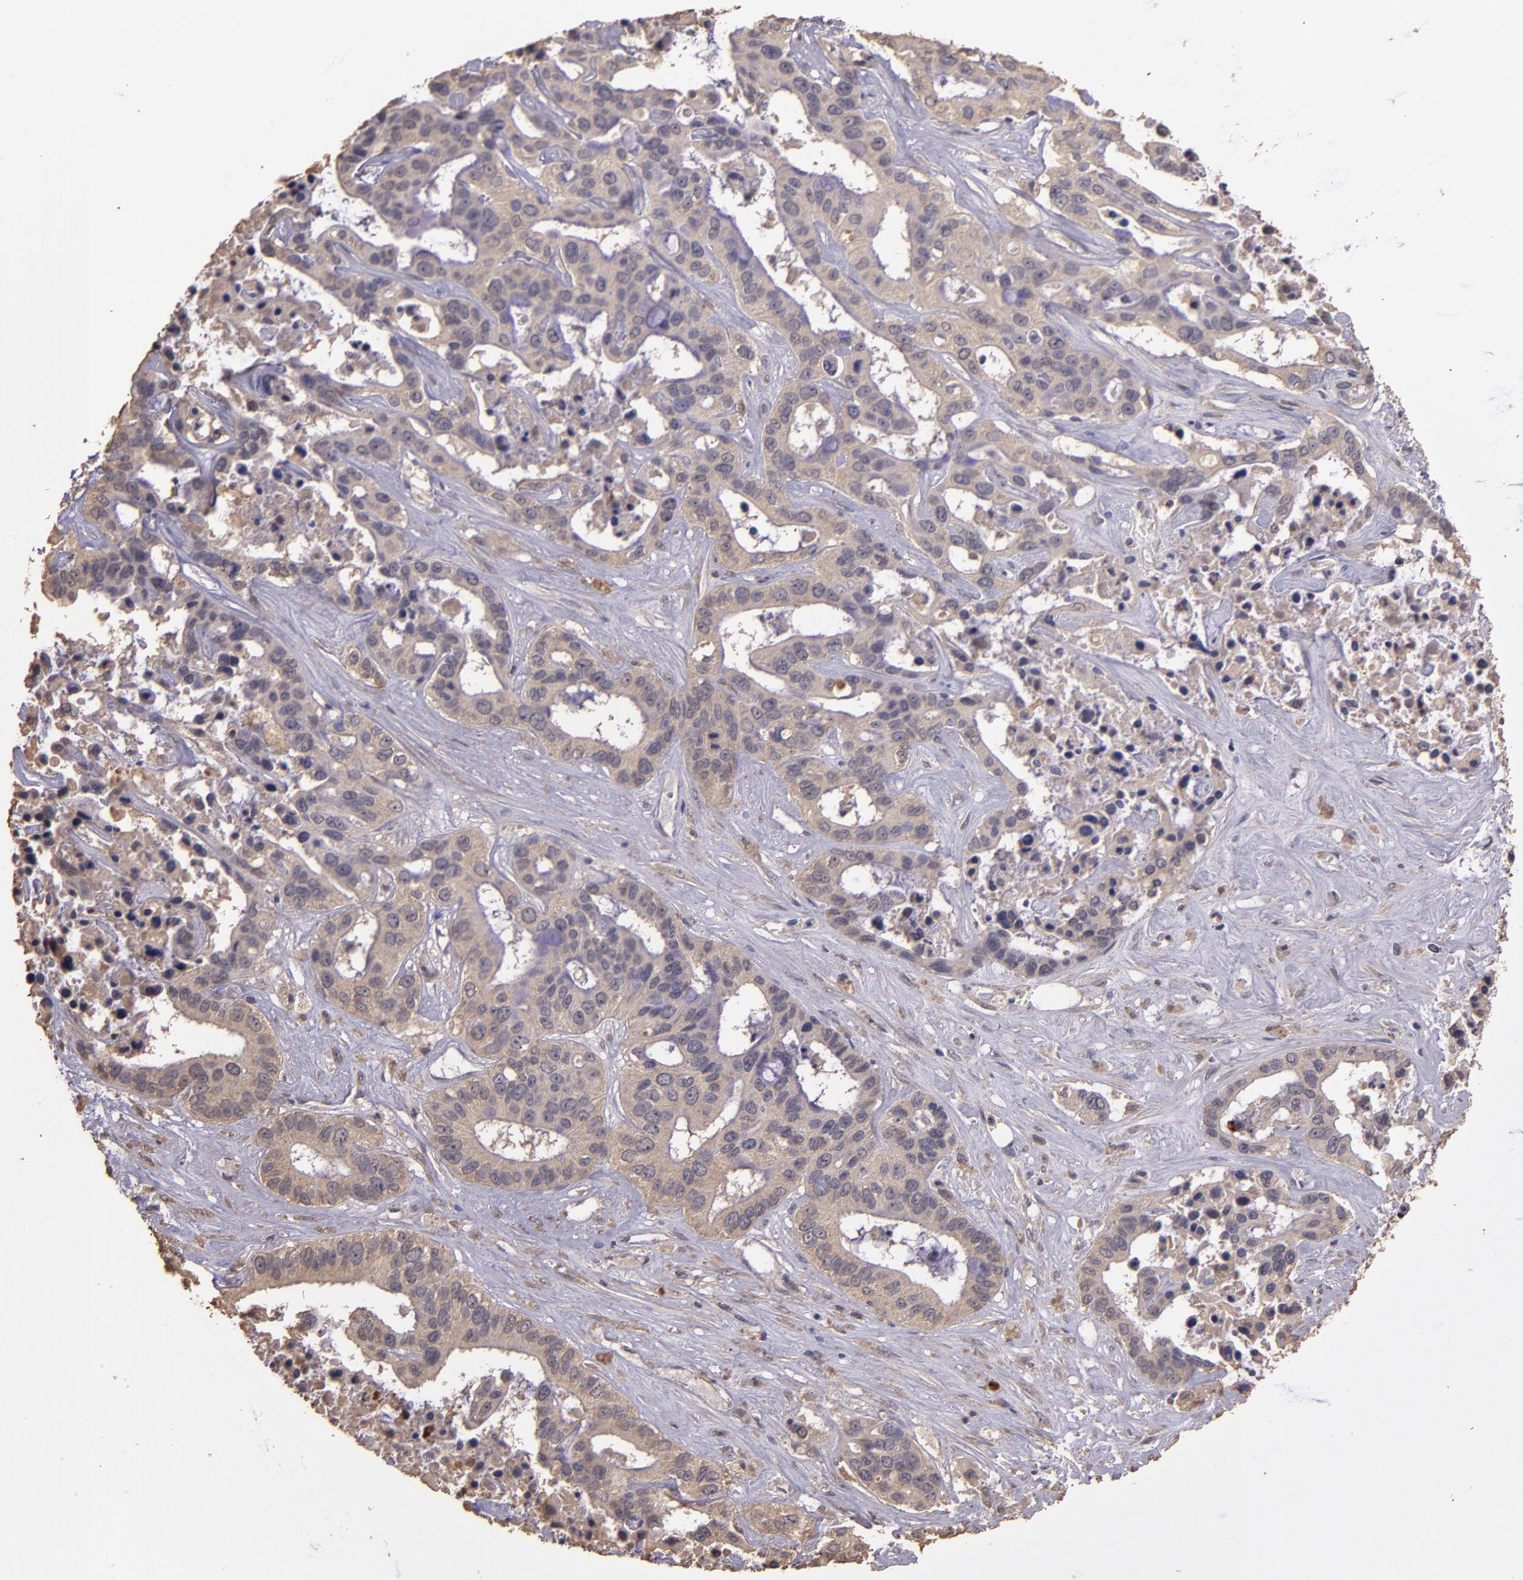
{"staining": {"intensity": "moderate", "quantity": ">75%", "location": "cytoplasmic/membranous"}, "tissue": "liver cancer", "cell_type": "Tumor cells", "image_type": "cancer", "snomed": [{"axis": "morphology", "description": "Cholangiocarcinoma"}, {"axis": "topography", "description": "Liver"}], "caption": "This is an image of immunohistochemistry staining of liver cholangiocarcinoma, which shows moderate positivity in the cytoplasmic/membranous of tumor cells.", "gene": "HECTD1", "patient": {"sex": "female", "age": 65}}